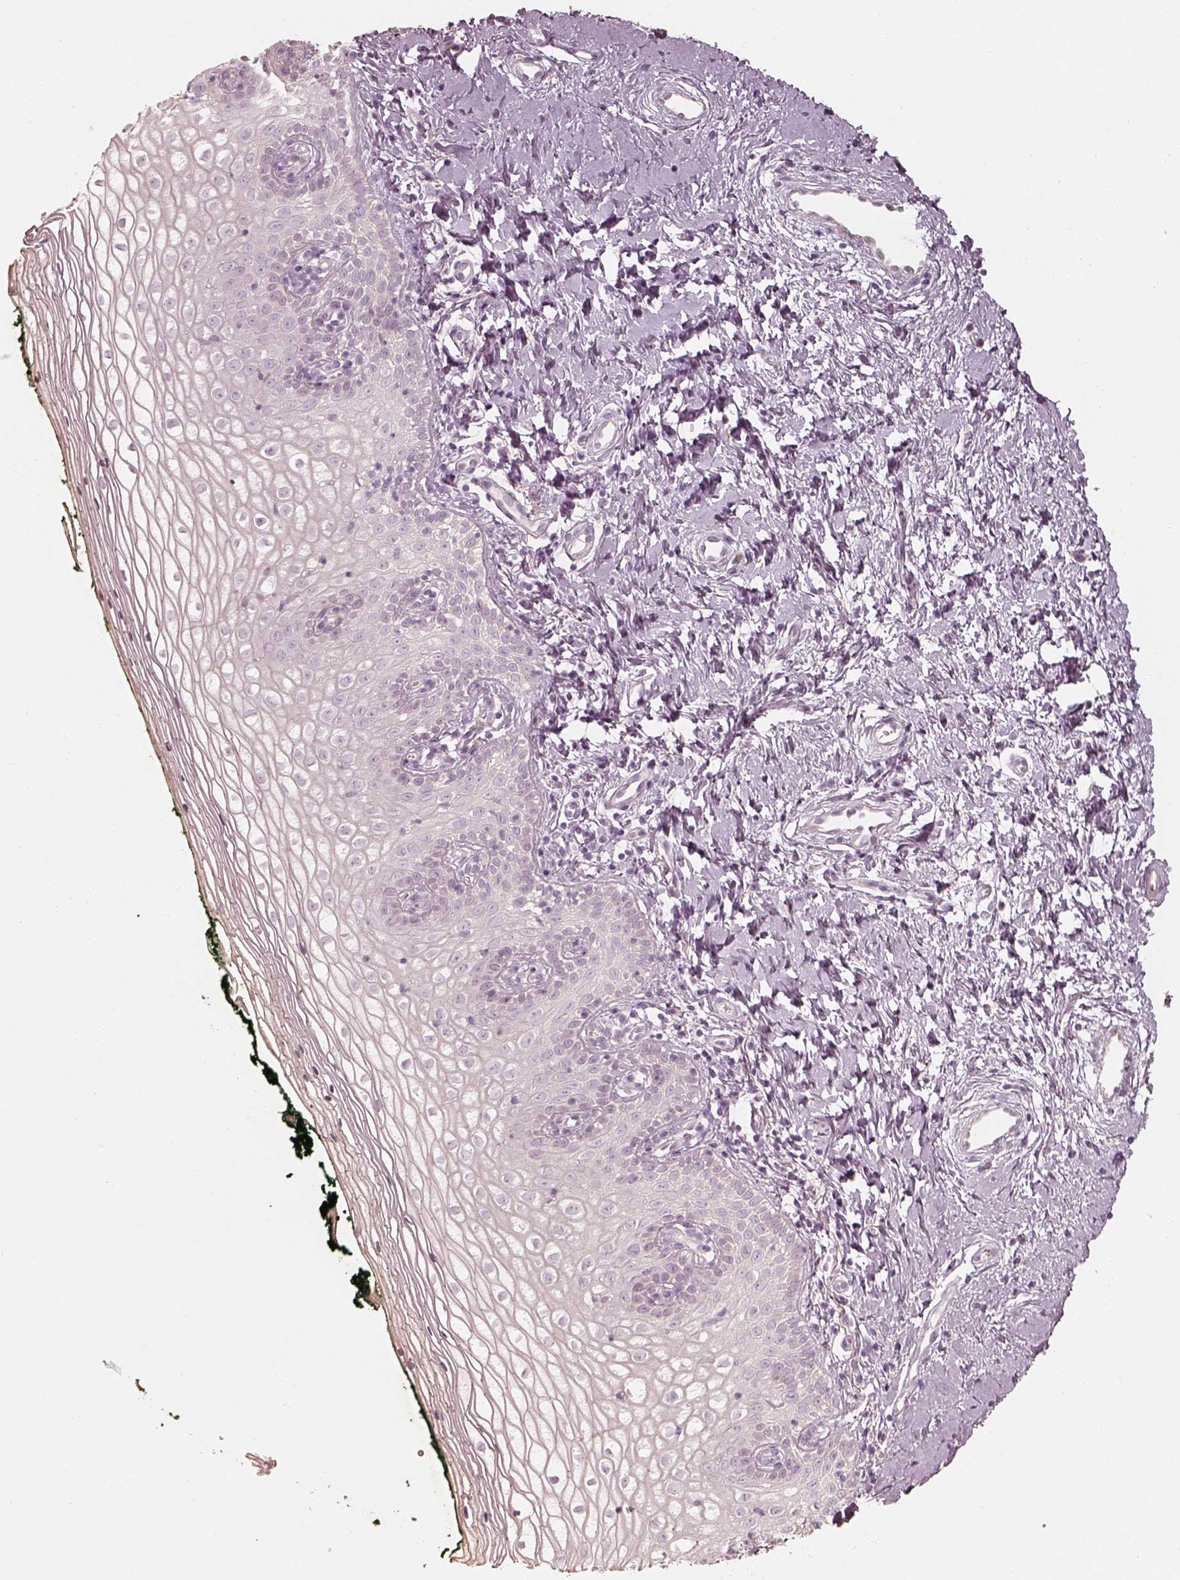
{"staining": {"intensity": "negative", "quantity": "none", "location": "none"}, "tissue": "vagina", "cell_type": "Squamous epithelial cells", "image_type": "normal", "snomed": [{"axis": "morphology", "description": "Normal tissue, NOS"}, {"axis": "topography", "description": "Vagina"}], "caption": "The micrograph exhibits no significant positivity in squamous epithelial cells of vagina. (DAB (3,3'-diaminobenzidine) immunohistochemistry visualized using brightfield microscopy, high magnification).", "gene": "FMNL2", "patient": {"sex": "female", "age": 47}}